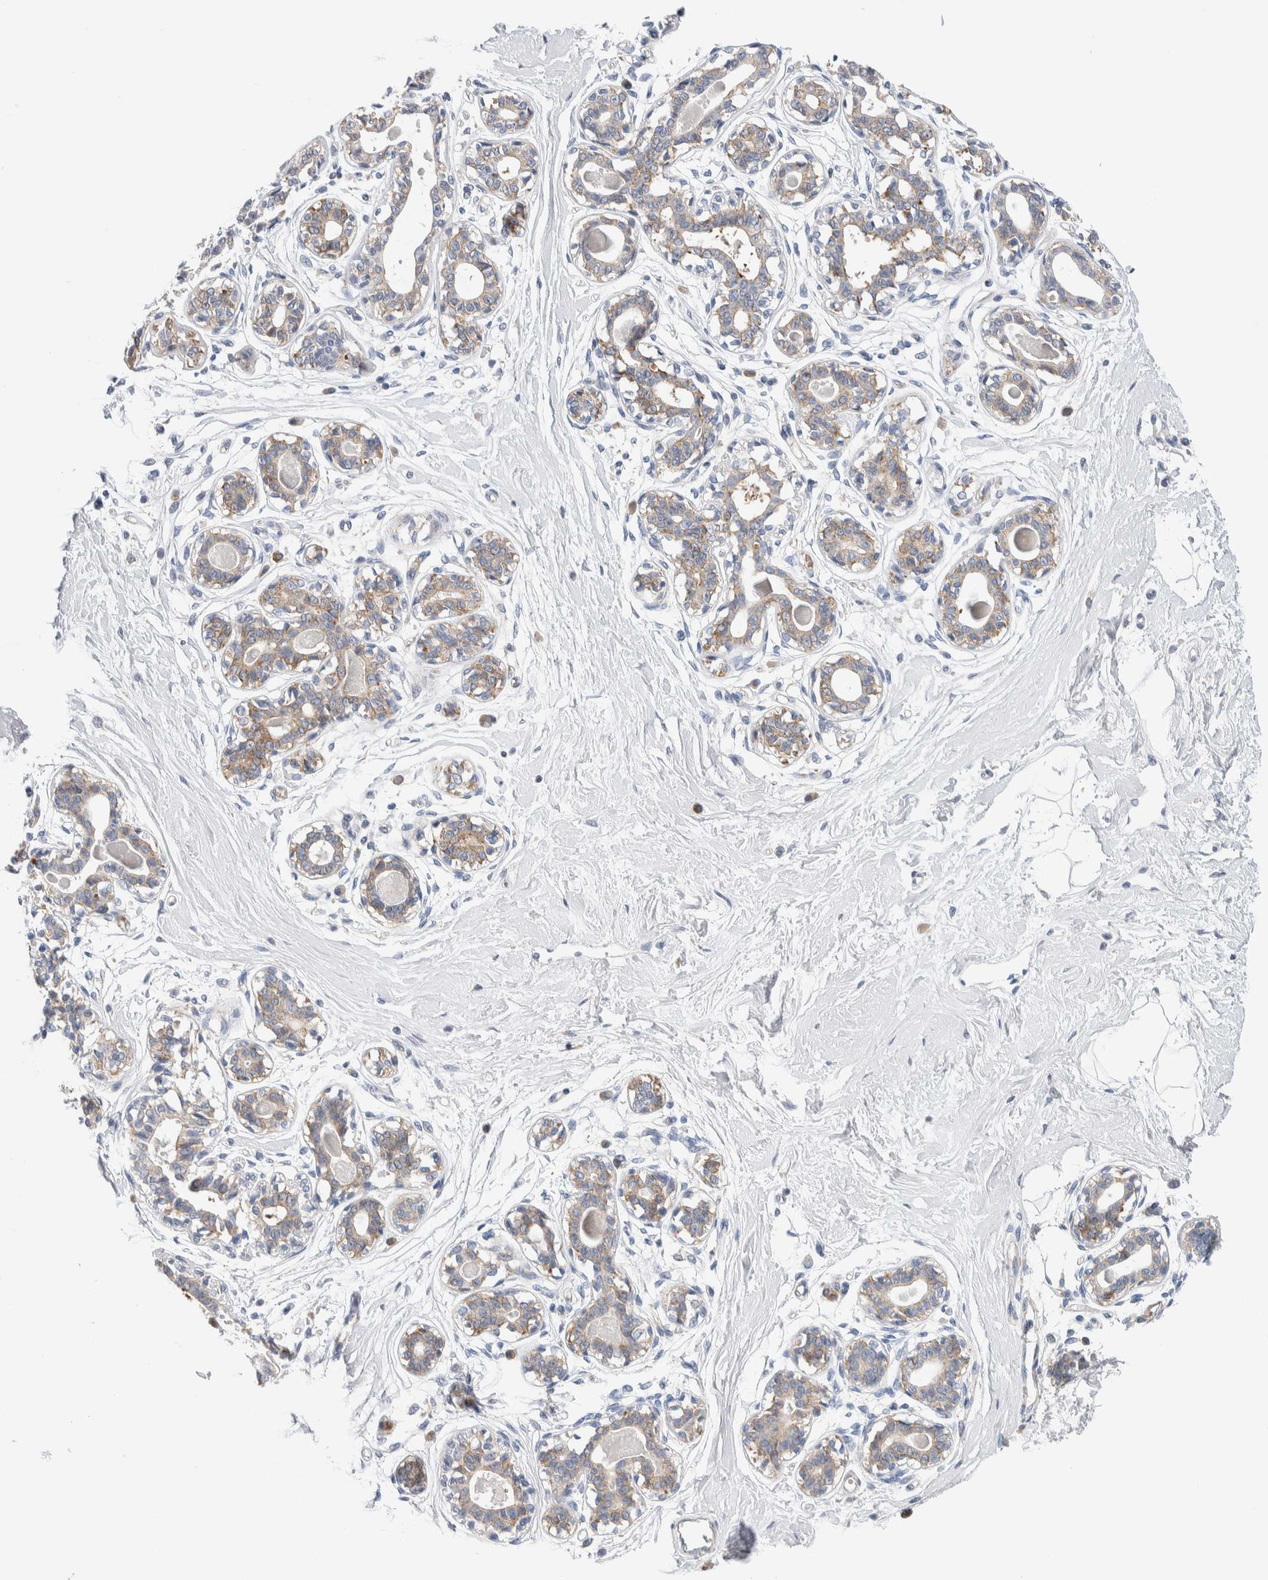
{"staining": {"intensity": "negative", "quantity": "none", "location": "none"}, "tissue": "breast", "cell_type": "Adipocytes", "image_type": "normal", "snomed": [{"axis": "morphology", "description": "Normal tissue, NOS"}, {"axis": "topography", "description": "Breast"}], "caption": "DAB immunohistochemical staining of unremarkable human breast demonstrates no significant positivity in adipocytes.", "gene": "RACK1", "patient": {"sex": "female", "age": 45}}